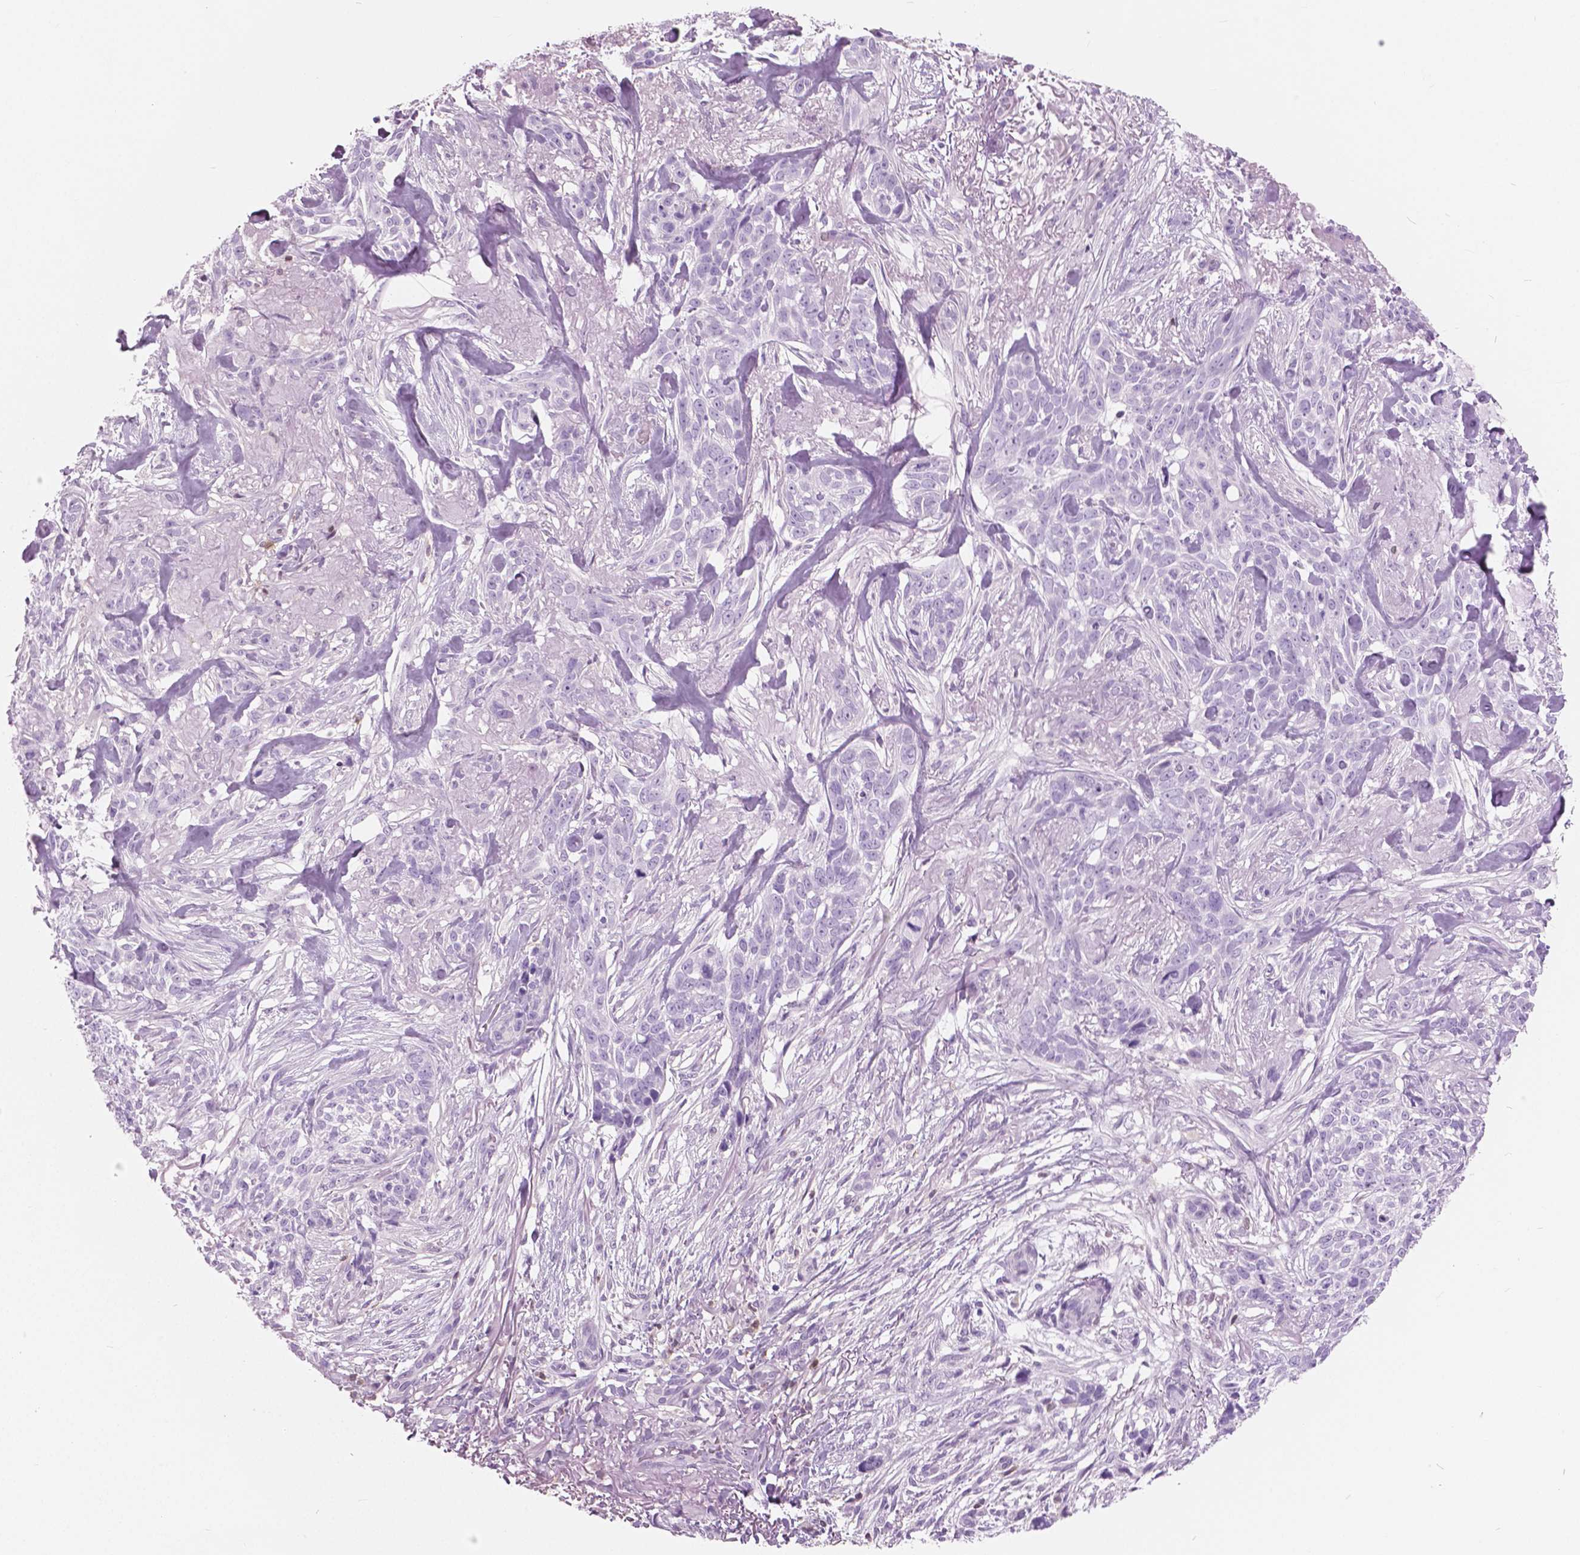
{"staining": {"intensity": "negative", "quantity": "none", "location": "none"}, "tissue": "skin cancer", "cell_type": "Tumor cells", "image_type": "cancer", "snomed": [{"axis": "morphology", "description": "Basal cell carcinoma"}, {"axis": "topography", "description": "Skin"}], "caption": "High magnification brightfield microscopy of skin cancer (basal cell carcinoma) stained with DAB (3,3'-diaminobenzidine) (brown) and counterstained with hematoxylin (blue): tumor cells show no significant expression.", "gene": "GALM", "patient": {"sex": "male", "age": 74}}